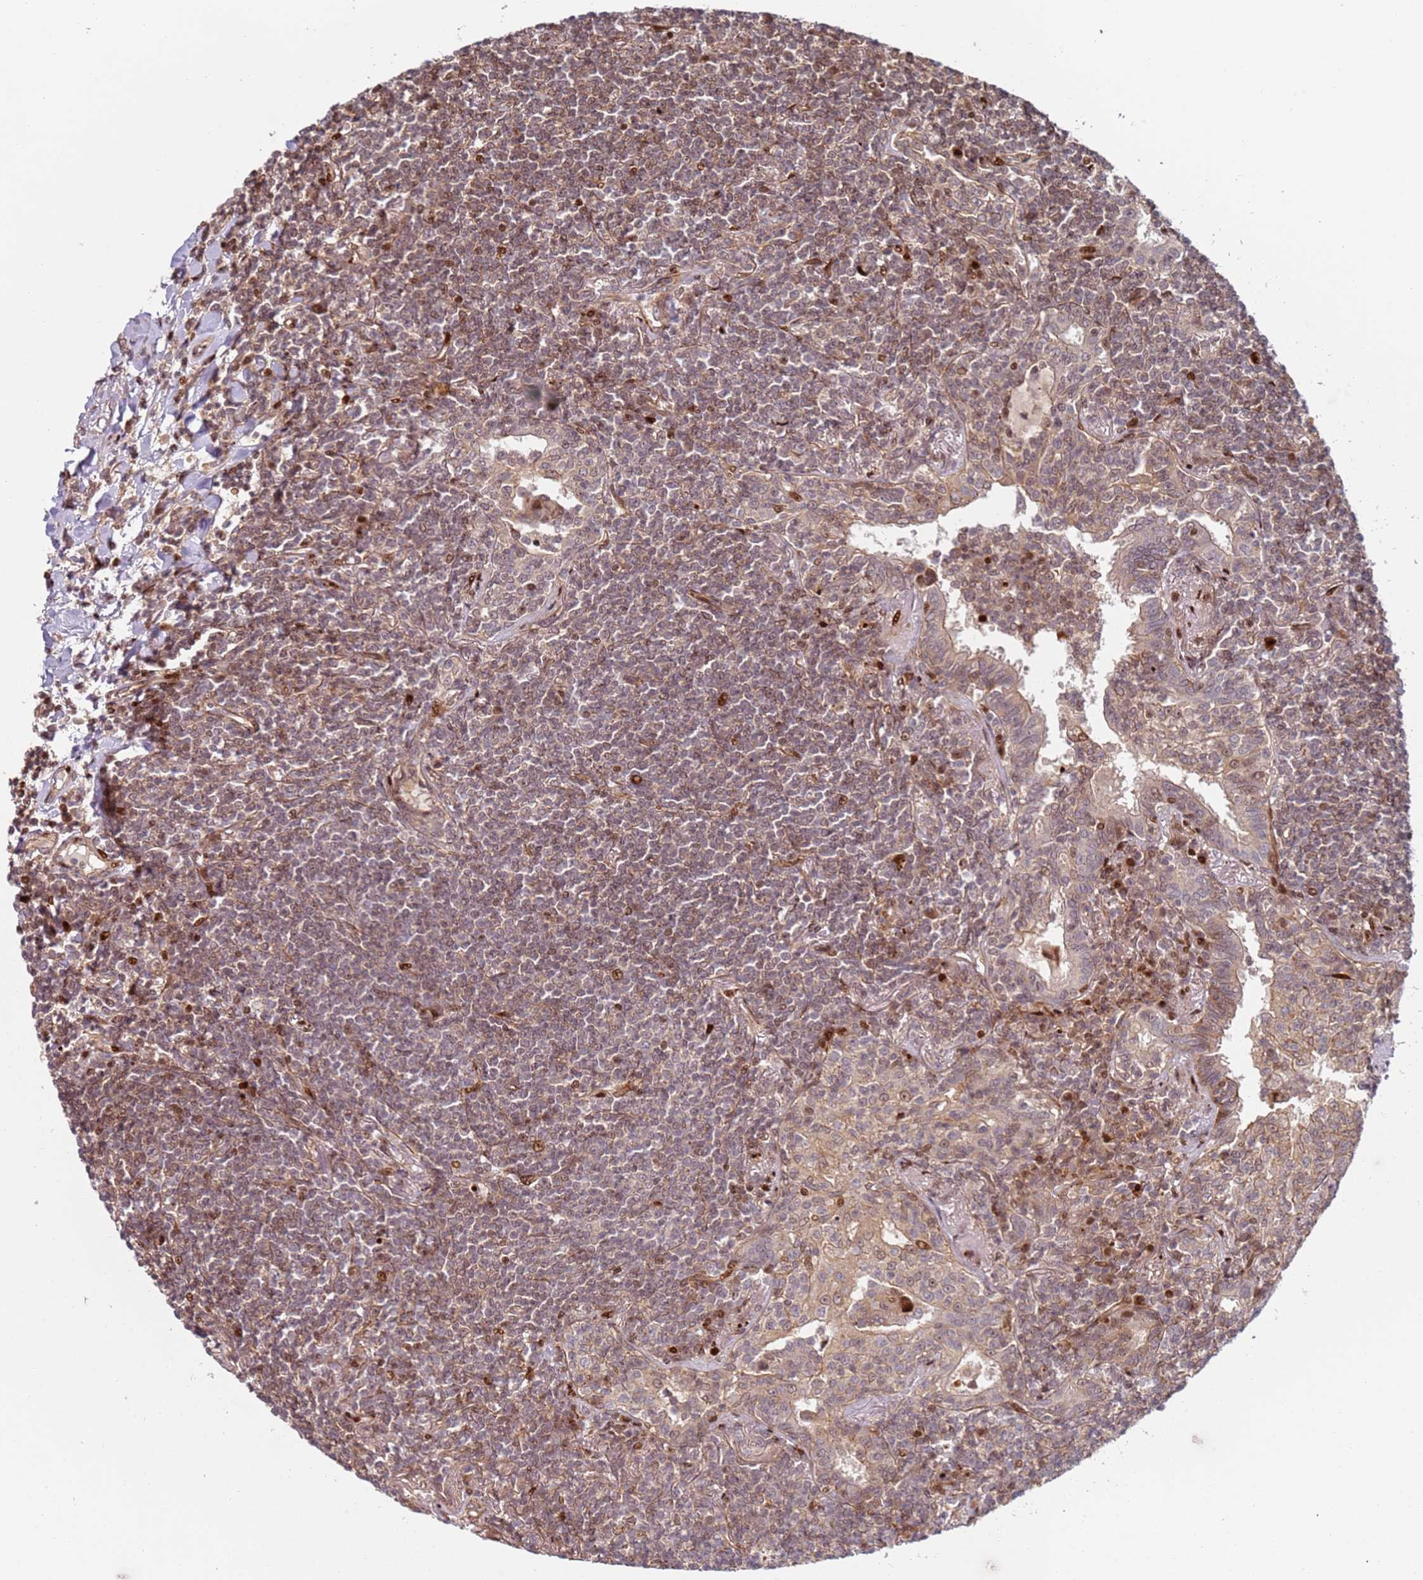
{"staining": {"intensity": "weak", "quantity": "25%-75%", "location": "cytoplasmic/membranous,nuclear"}, "tissue": "lymphoma", "cell_type": "Tumor cells", "image_type": "cancer", "snomed": [{"axis": "morphology", "description": "Malignant lymphoma, non-Hodgkin's type, Low grade"}, {"axis": "topography", "description": "Lung"}], "caption": "The histopathology image reveals a brown stain indicating the presence of a protein in the cytoplasmic/membranous and nuclear of tumor cells in malignant lymphoma, non-Hodgkin's type (low-grade).", "gene": "TMEM233", "patient": {"sex": "female", "age": 71}}